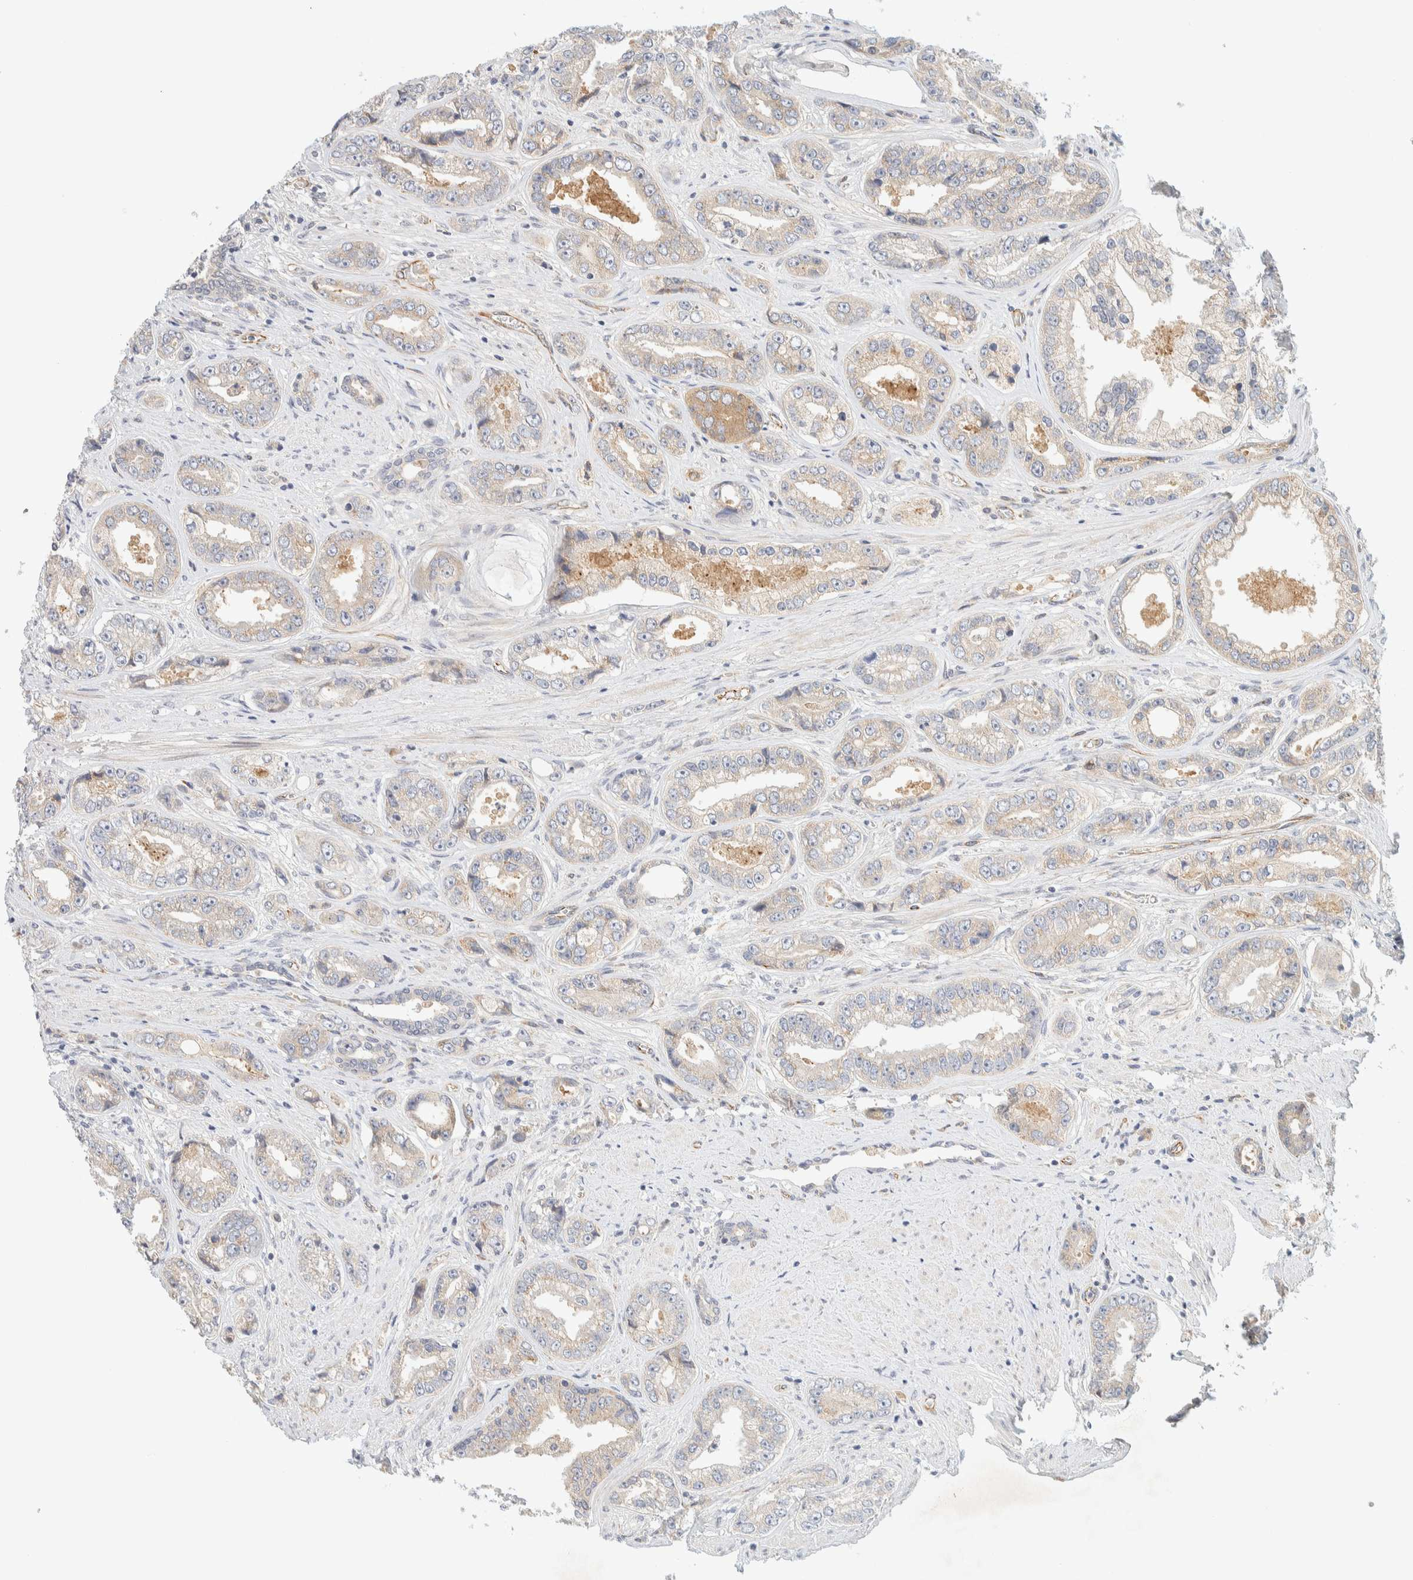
{"staining": {"intensity": "weak", "quantity": "<25%", "location": "cytoplasmic/membranous"}, "tissue": "prostate cancer", "cell_type": "Tumor cells", "image_type": "cancer", "snomed": [{"axis": "morphology", "description": "Adenocarcinoma, High grade"}, {"axis": "topography", "description": "Prostate"}], "caption": "High power microscopy histopathology image of an immunohistochemistry micrograph of prostate cancer, revealing no significant positivity in tumor cells.", "gene": "FAT1", "patient": {"sex": "male", "age": 61}}